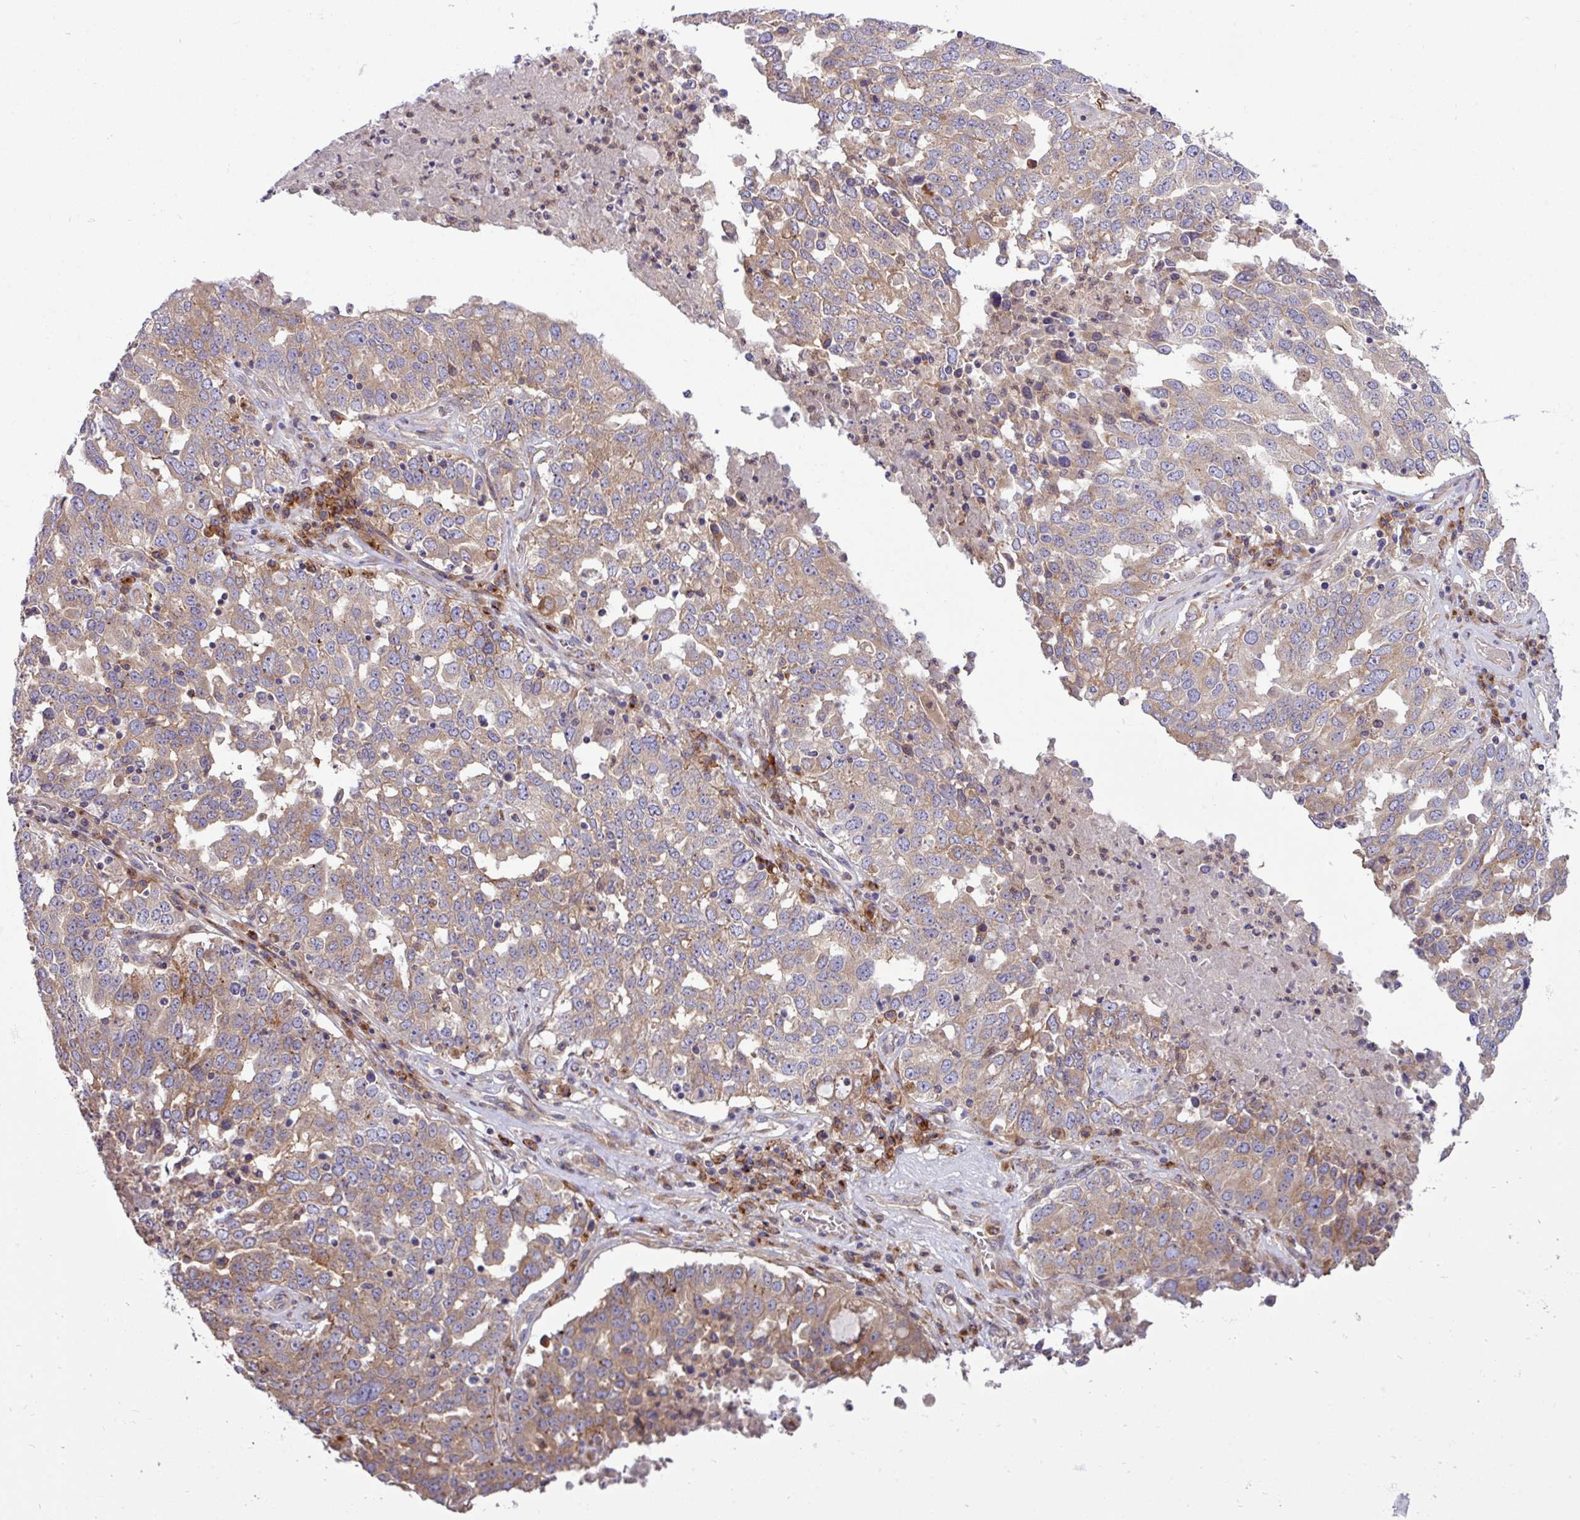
{"staining": {"intensity": "moderate", "quantity": ">75%", "location": "cytoplasmic/membranous"}, "tissue": "ovarian cancer", "cell_type": "Tumor cells", "image_type": "cancer", "snomed": [{"axis": "morphology", "description": "Carcinoma, endometroid"}, {"axis": "topography", "description": "Ovary"}], "caption": "DAB immunohistochemical staining of ovarian cancer reveals moderate cytoplasmic/membranous protein expression in approximately >75% of tumor cells.", "gene": "RAB19", "patient": {"sex": "female", "age": 62}}